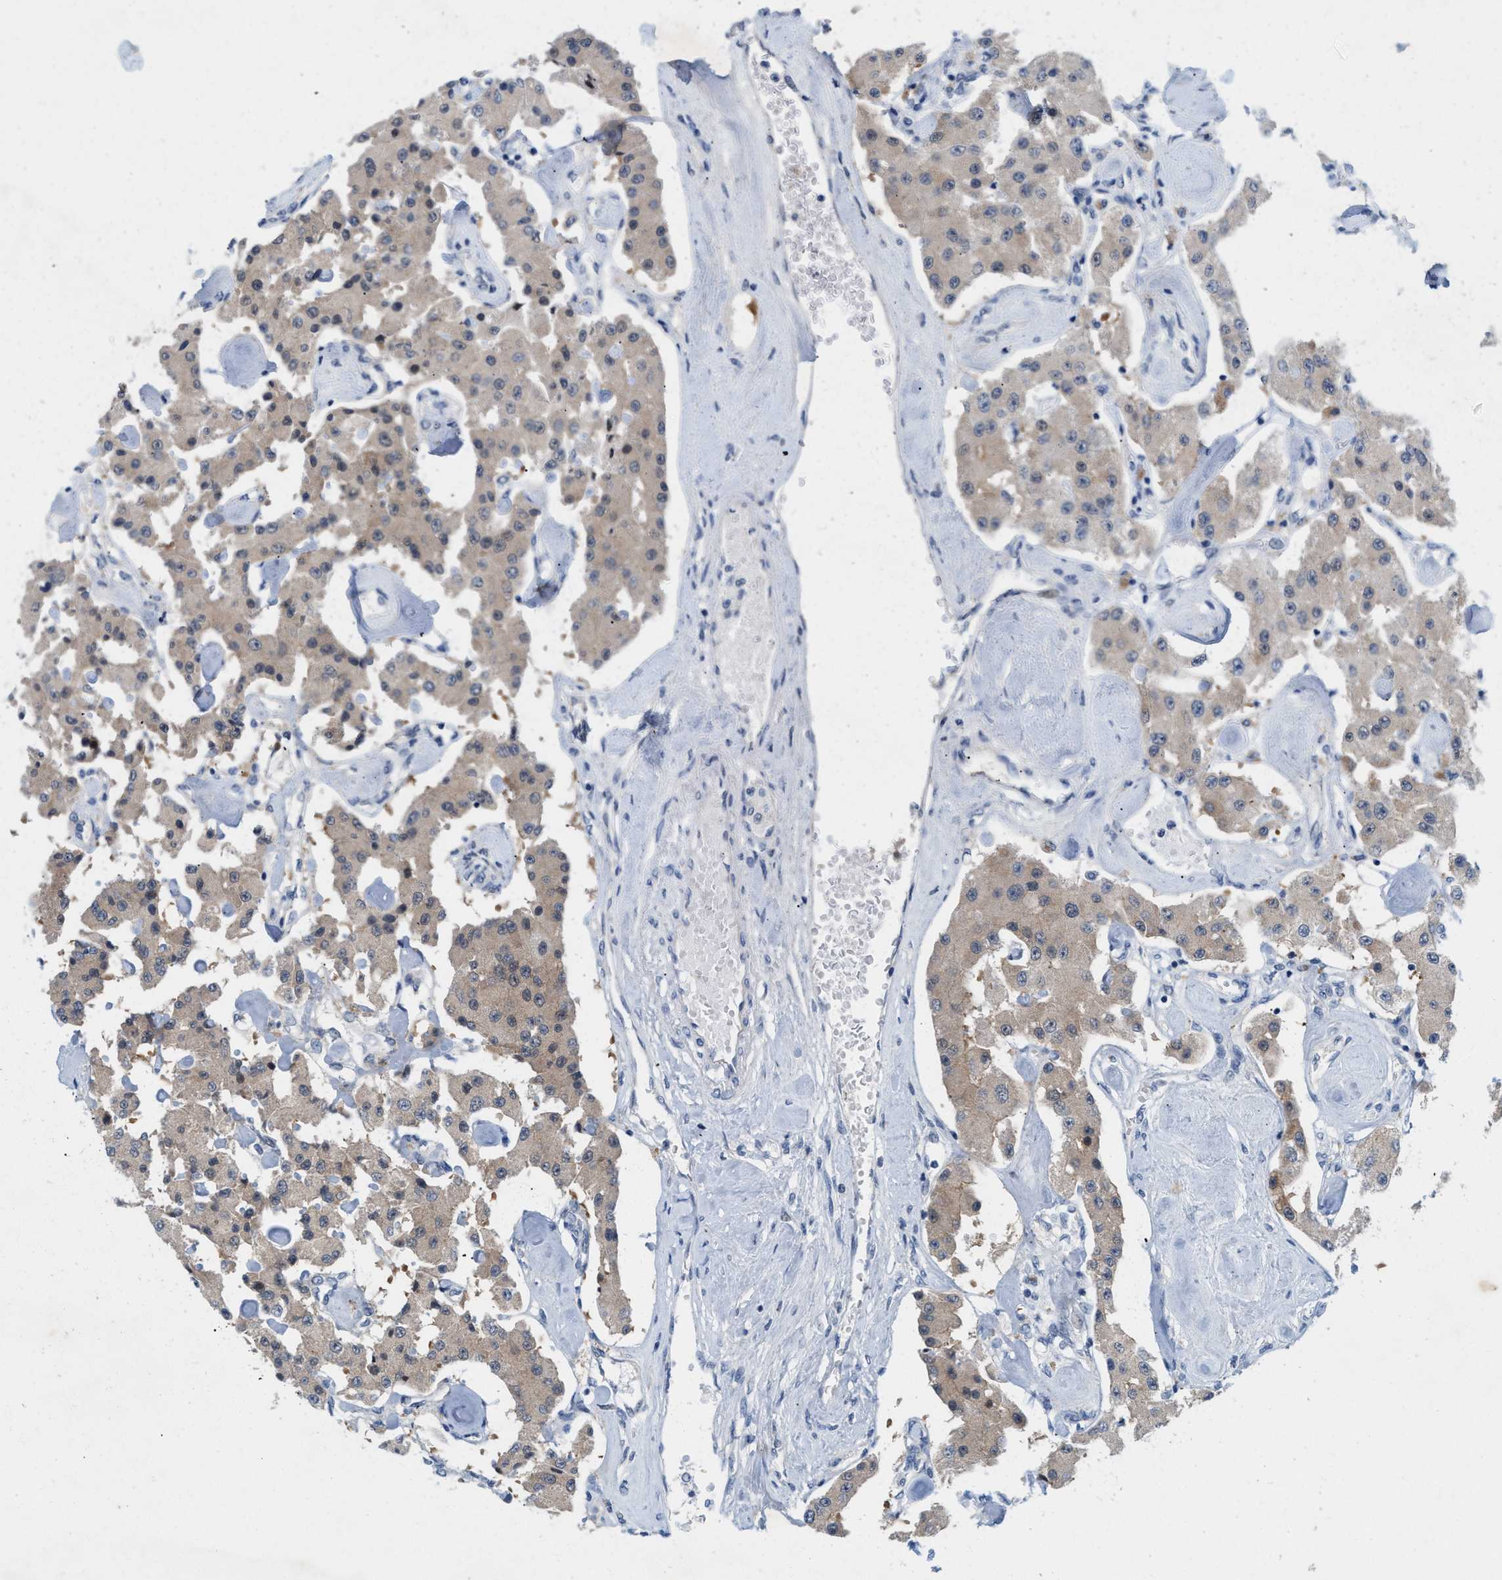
{"staining": {"intensity": "weak", "quantity": ">75%", "location": "cytoplasmic/membranous"}, "tissue": "carcinoid", "cell_type": "Tumor cells", "image_type": "cancer", "snomed": [{"axis": "morphology", "description": "Carcinoid, malignant, NOS"}, {"axis": "topography", "description": "Pancreas"}], "caption": "Immunohistochemistry (IHC) micrograph of carcinoid (malignant) stained for a protein (brown), which displays low levels of weak cytoplasmic/membranous staining in approximately >75% of tumor cells.", "gene": "WIPI2", "patient": {"sex": "male", "age": 41}}